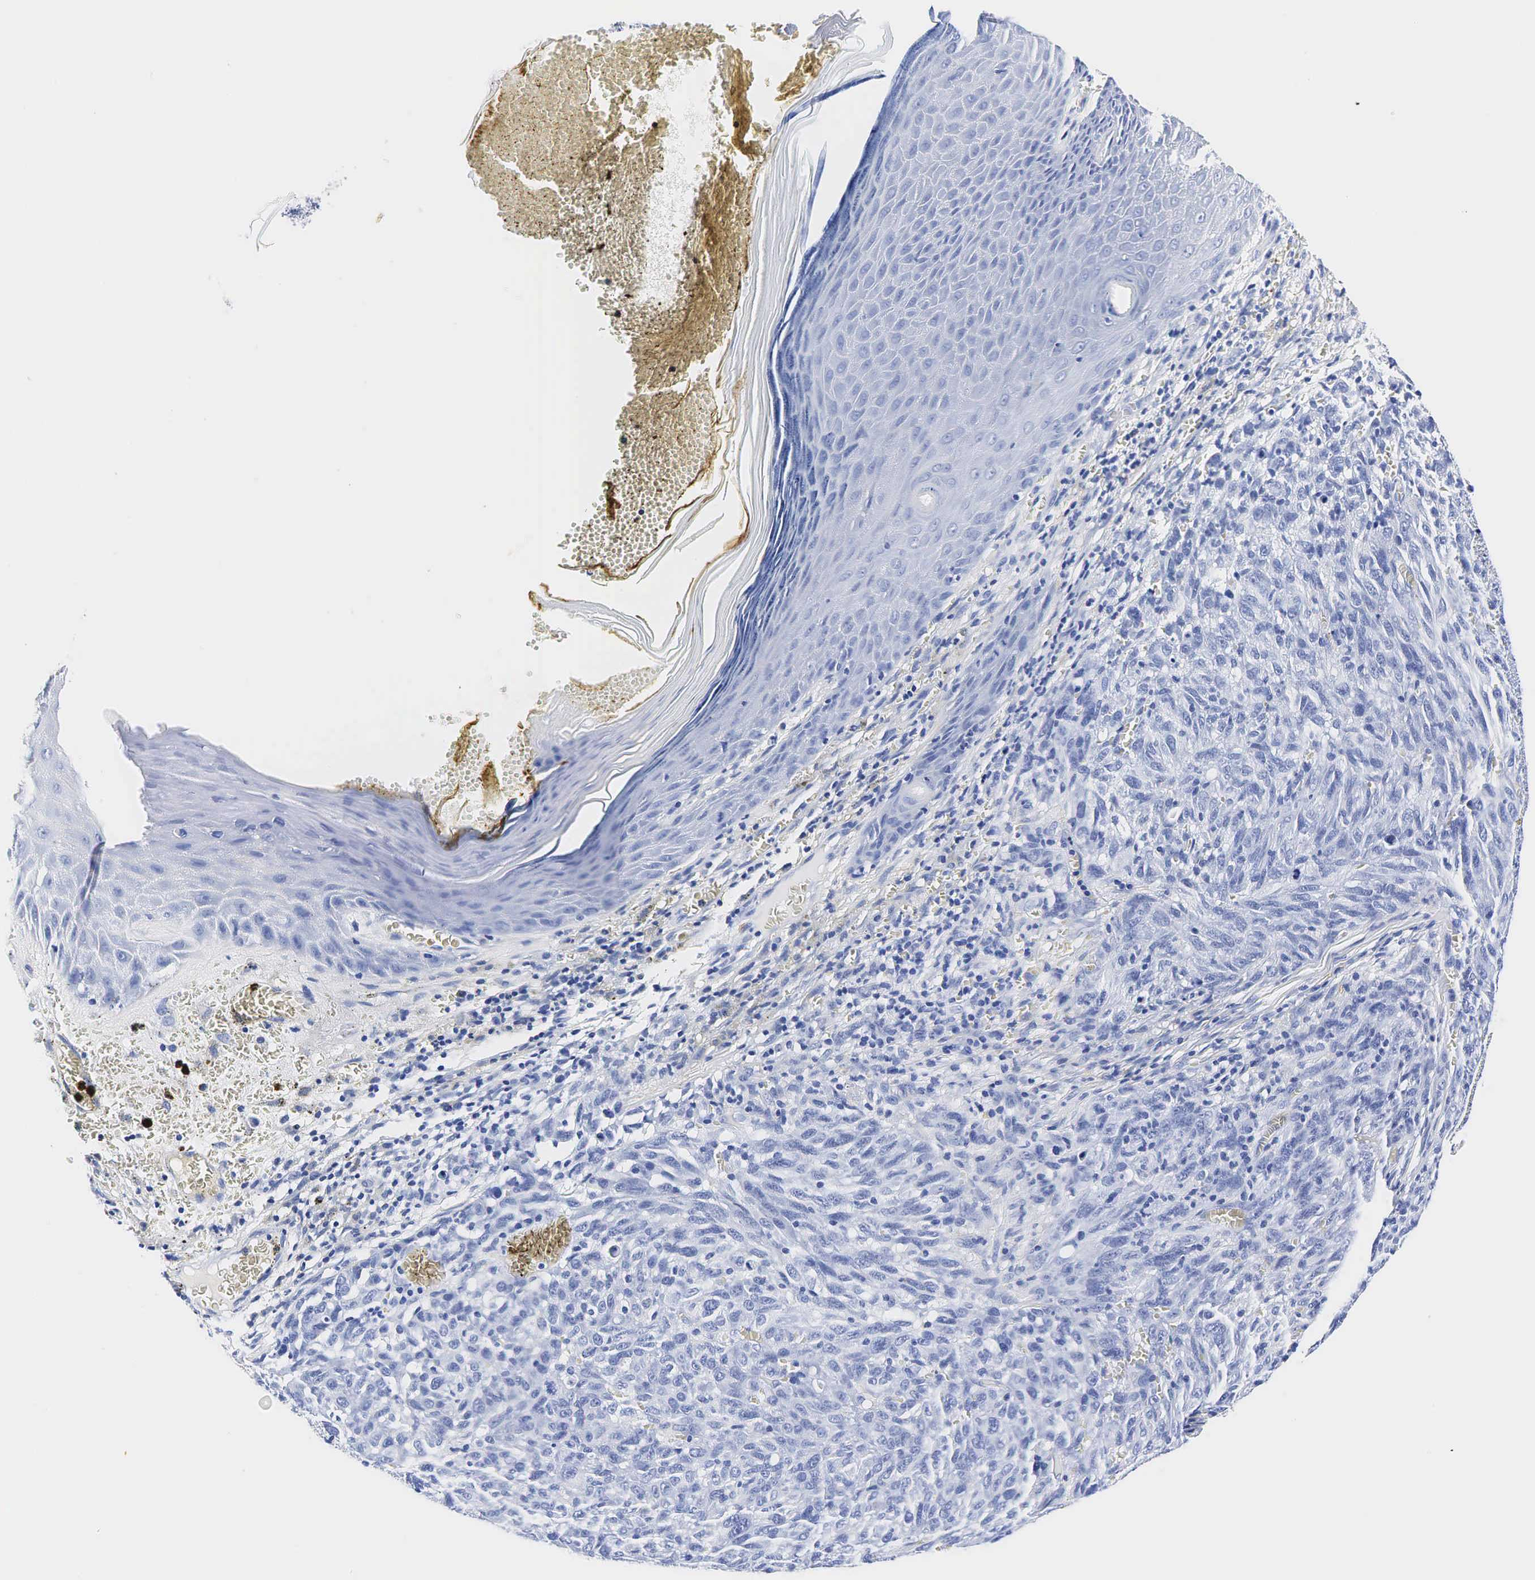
{"staining": {"intensity": "negative", "quantity": "none", "location": "none"}, "tissue": "melanoma", "cell_type": "Tumor cells", "image_type": "cancer", "snomed": [{"axis": "morphology", "description": "Malignant melanoma, NOS"}, {"axis": "topography", "description": "Skin"}], "caption": "There is no significant staining in tumor cells of melanoma. The staining is performed using DAB brown chromogen with nuclei counter-stained in using hematoxylin.", "gene": "TG", "patient": {"sex": "male", "age": 76}}